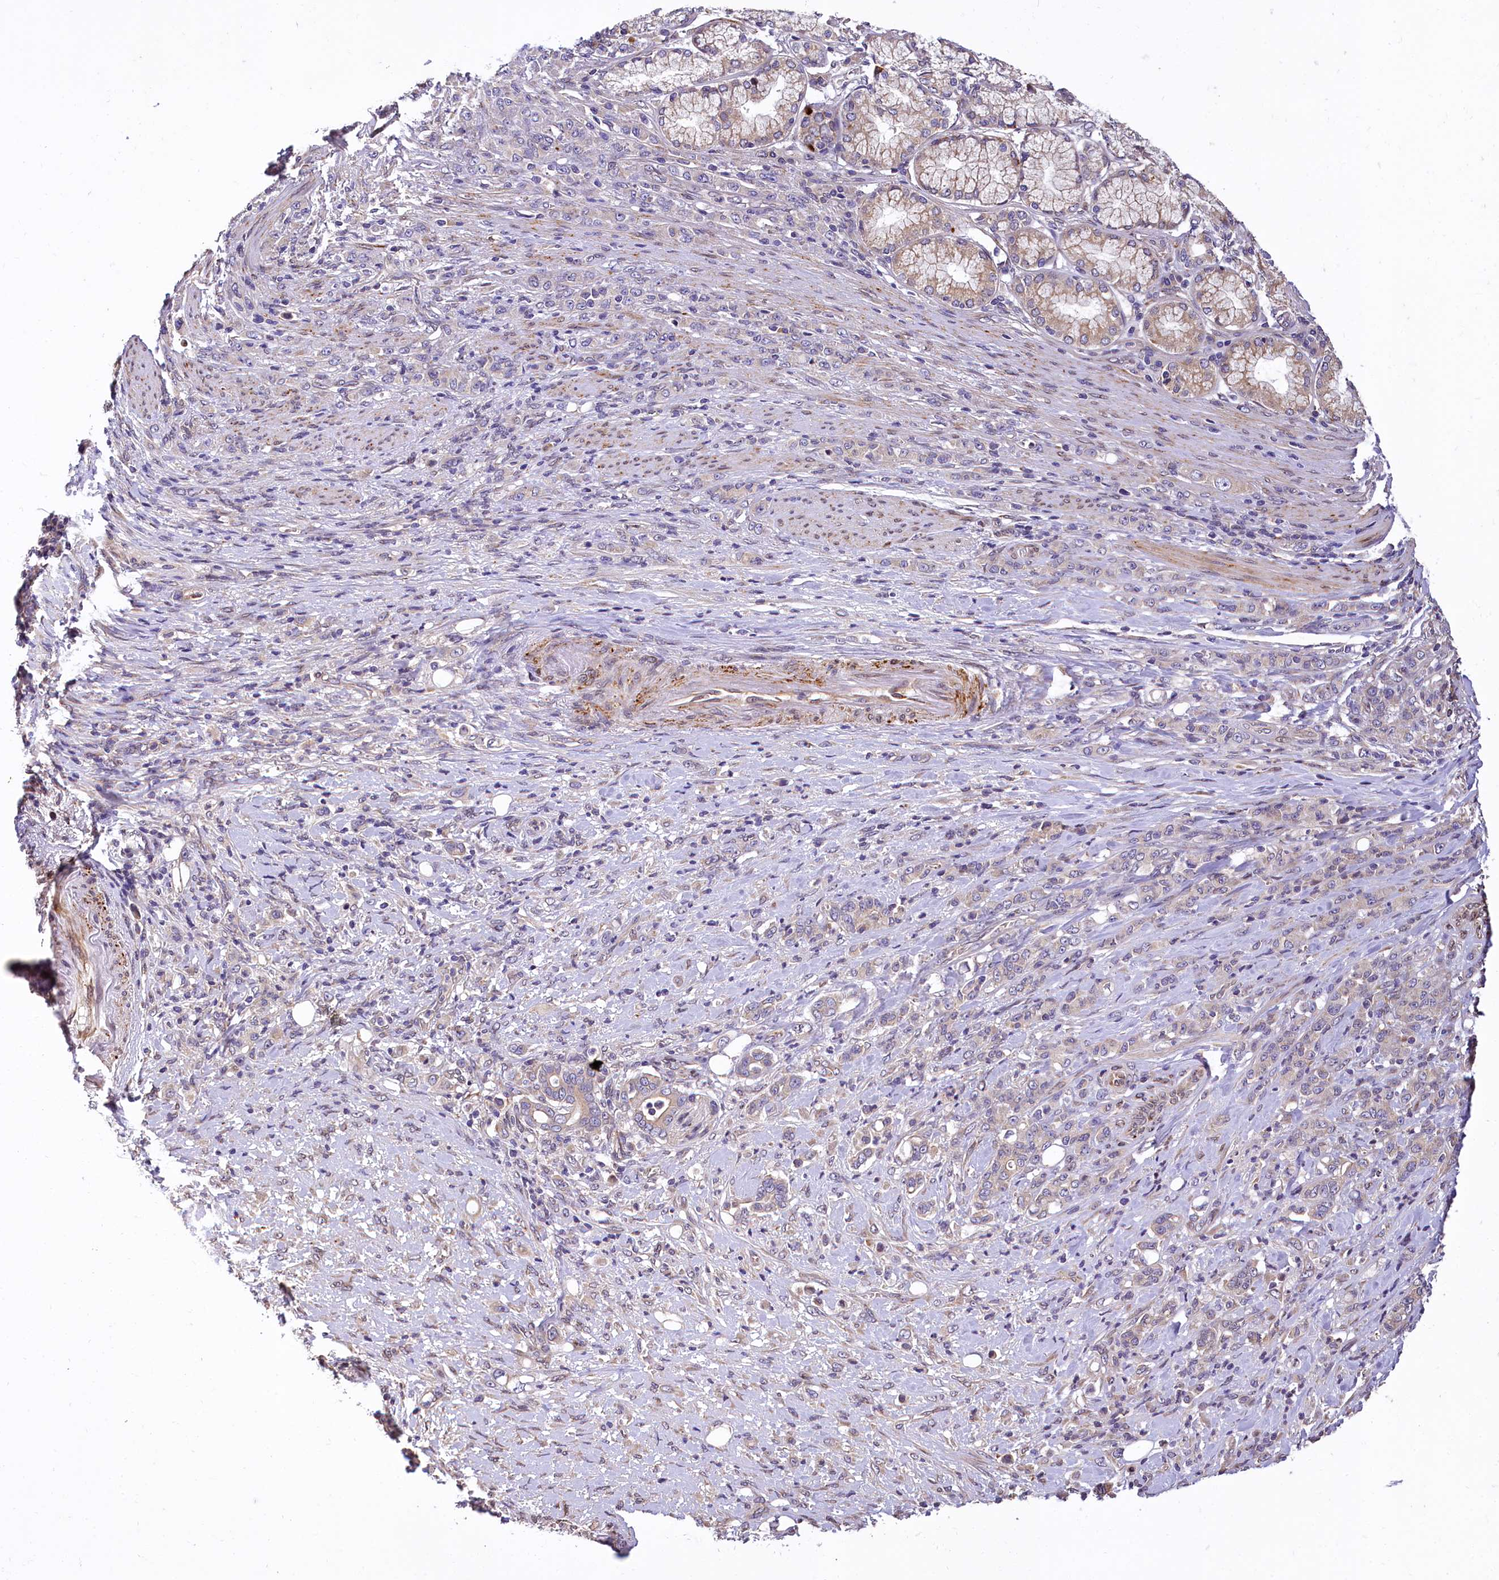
{"staining": {"intensity": "weak", "quantity": "<25%", "location": "cytoplasmic/membranous"}, "tissue": "stomach cancer", "cell_type": "Tumor cells", "image_type": "cancer", "snomed": [{"axis": "morphology", "description": "Adenocarcinoma, NOS"}, {"axis": "topography", "description": "Stomach"}], "caption": "There is no significant positivity in tumor cells of adenocarcinoma (stomach). (Brightfield microscopy of DAB (3,3'-diaminobenzidine) IHC at high magnification).", "gene": "SUPV3L1", "patient": {"sex": "female", "age": 79}}